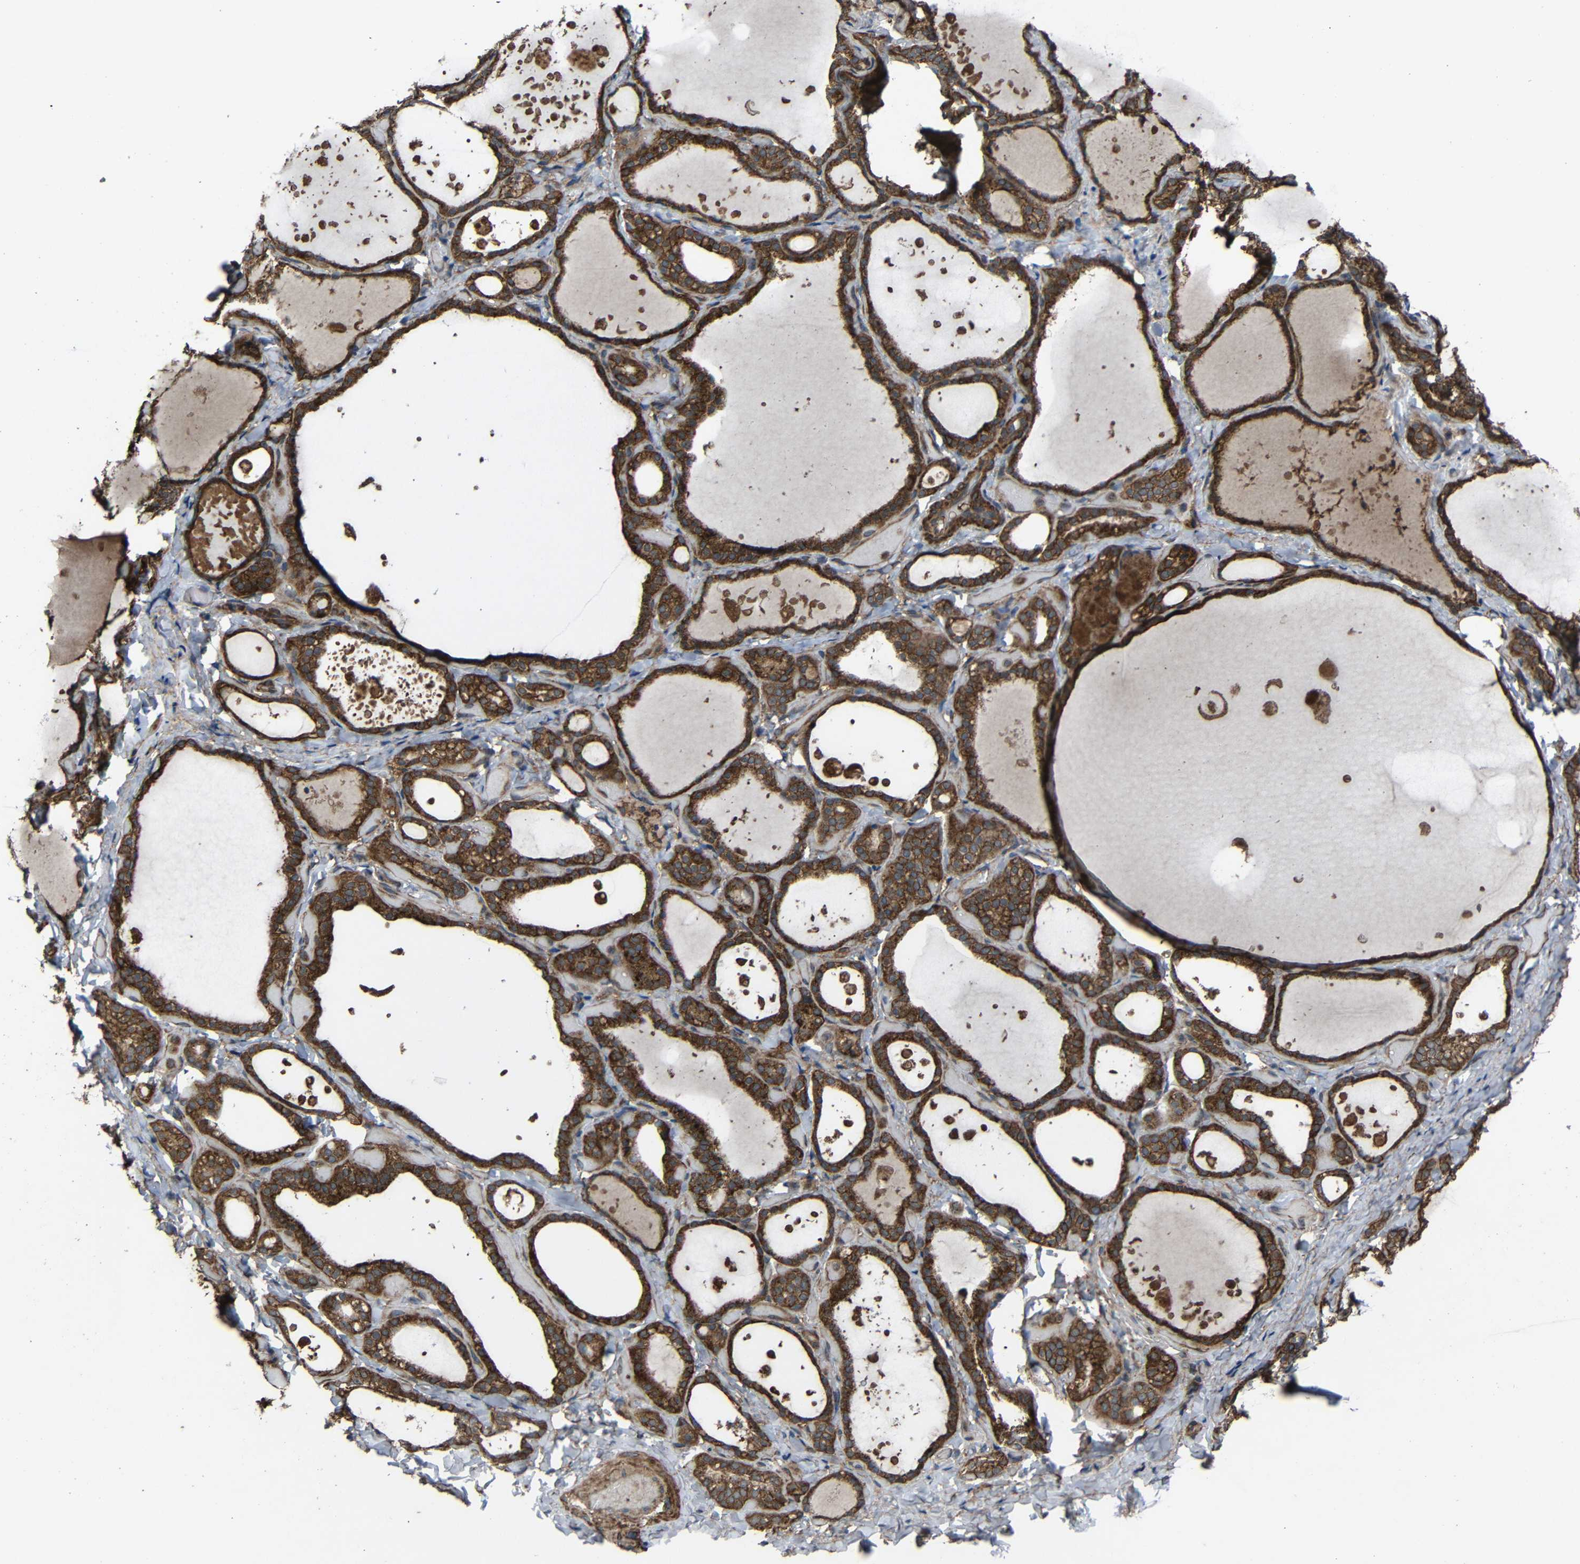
{"staining": {"intensity": "strong", "quantity": ">75%", "location": "cytoplasmic/membranous"}, "tissue": "thyroid gland", "cell_type": "Glandular cells", "image_type": "normal", "snomed": [{"axis": "morphology", "description": "Normal tissue, NOS"}, {"axis": "topography", "description": "Thyroid gland"}], "caption": "This is a histology image of immunohistochemistry staining of normal thyroid gland, which shows strong staining in the cytoplasmic/membranous of glandular cells.", "gene": "C1GALT1", "patient": {"sex": "female", "age": 44}}